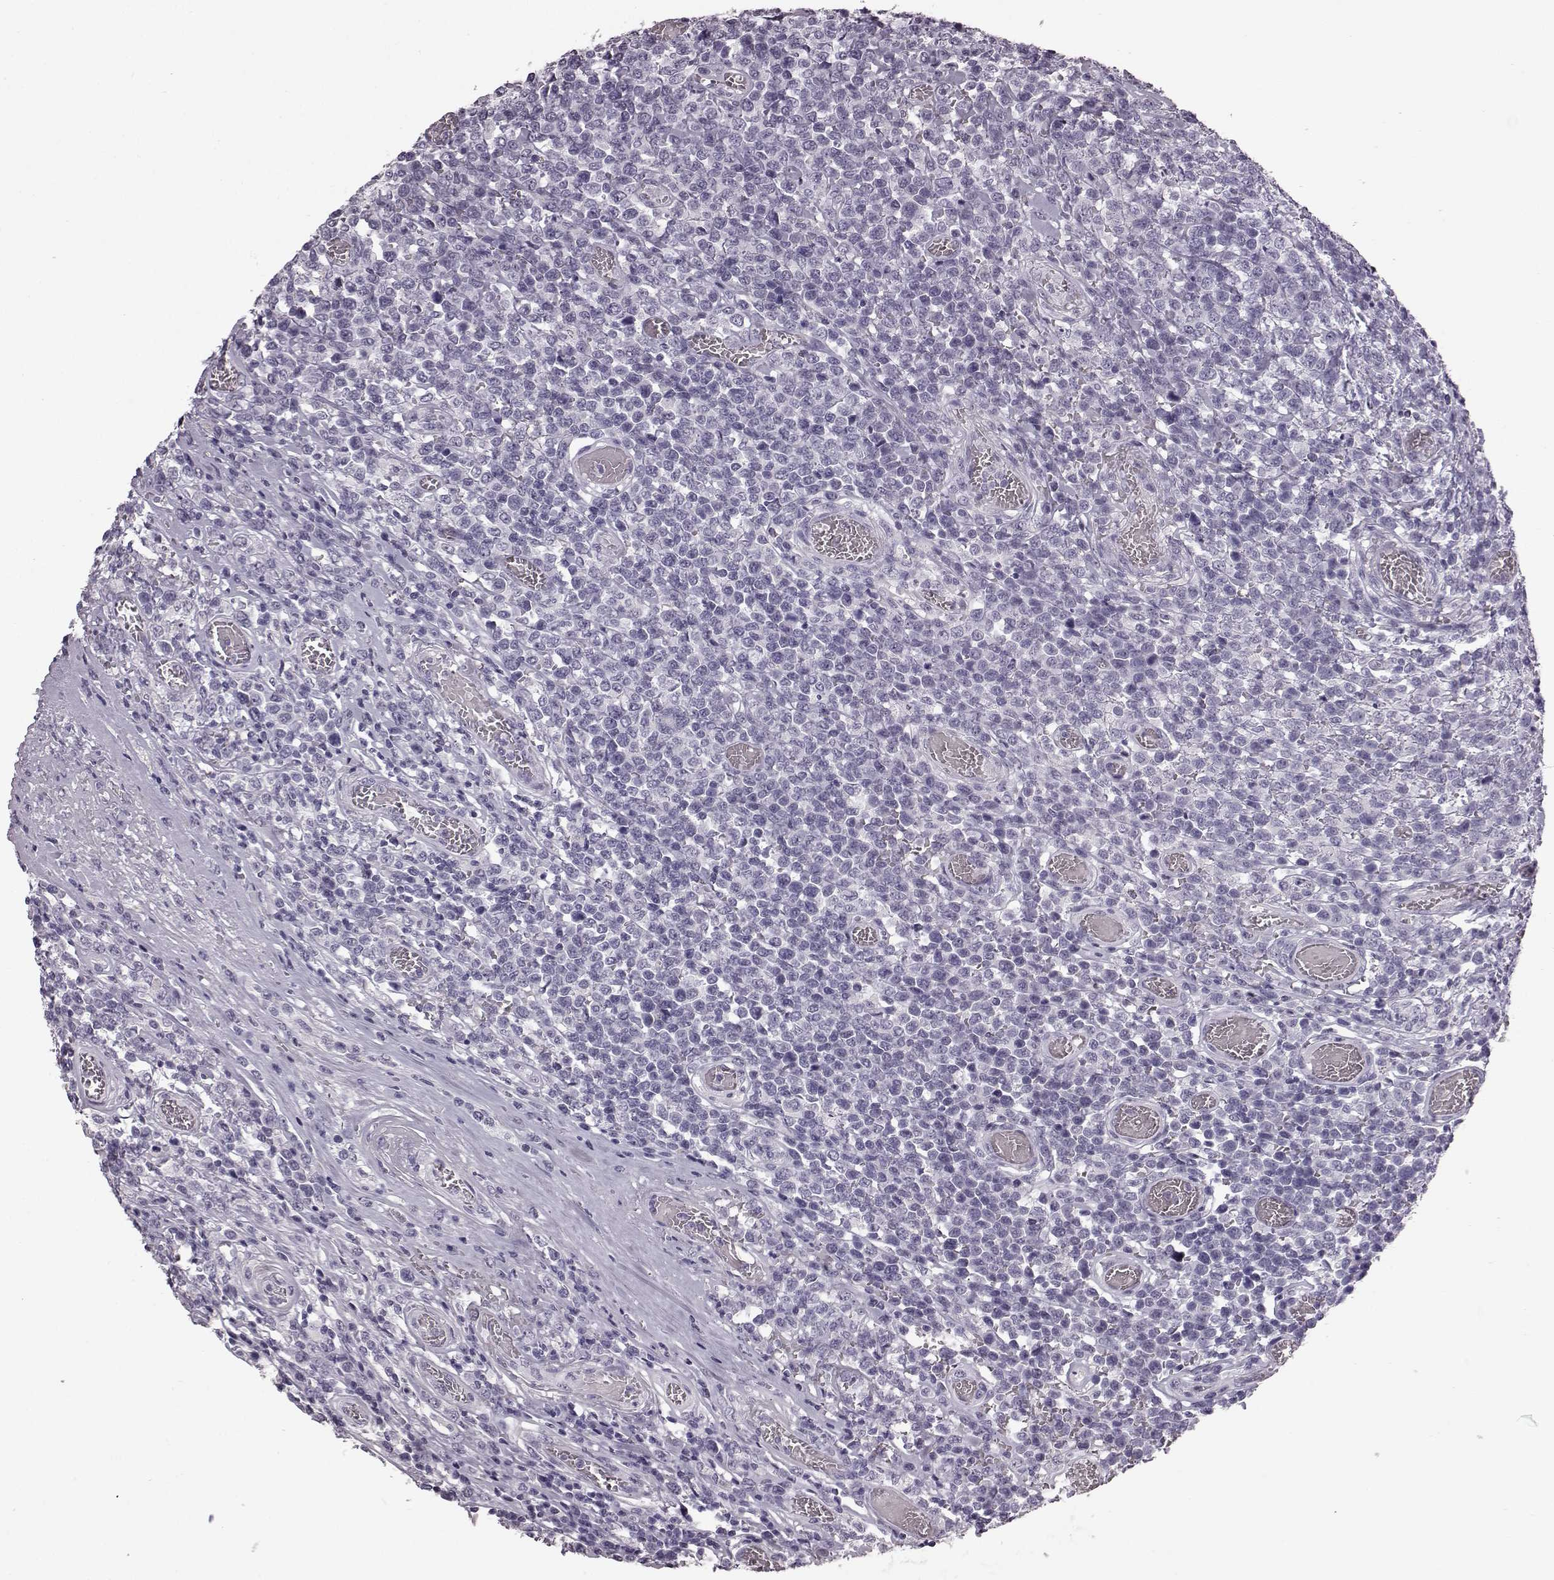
{"staining": {"intensity": "negative", "quantity": "none", "location": "none"}, "tissue": "lymphoma", "cell_type": "Tumor cells", "image_type": "cancer", "snomed": [{"axis": "morphology", "description": "Malignant lymphoma, non-Hodgkin's type, High grade"}, {"axis": "topography", "description": "Soft tissue"}], "caption": "Photomicrograph shows no protein positivity in tumor cells of high-grade malignant lymphoma, non-Hodgkin's type tissue.", "gene": "AIPL1", "patient": {"sex": "female", "age": 56}}